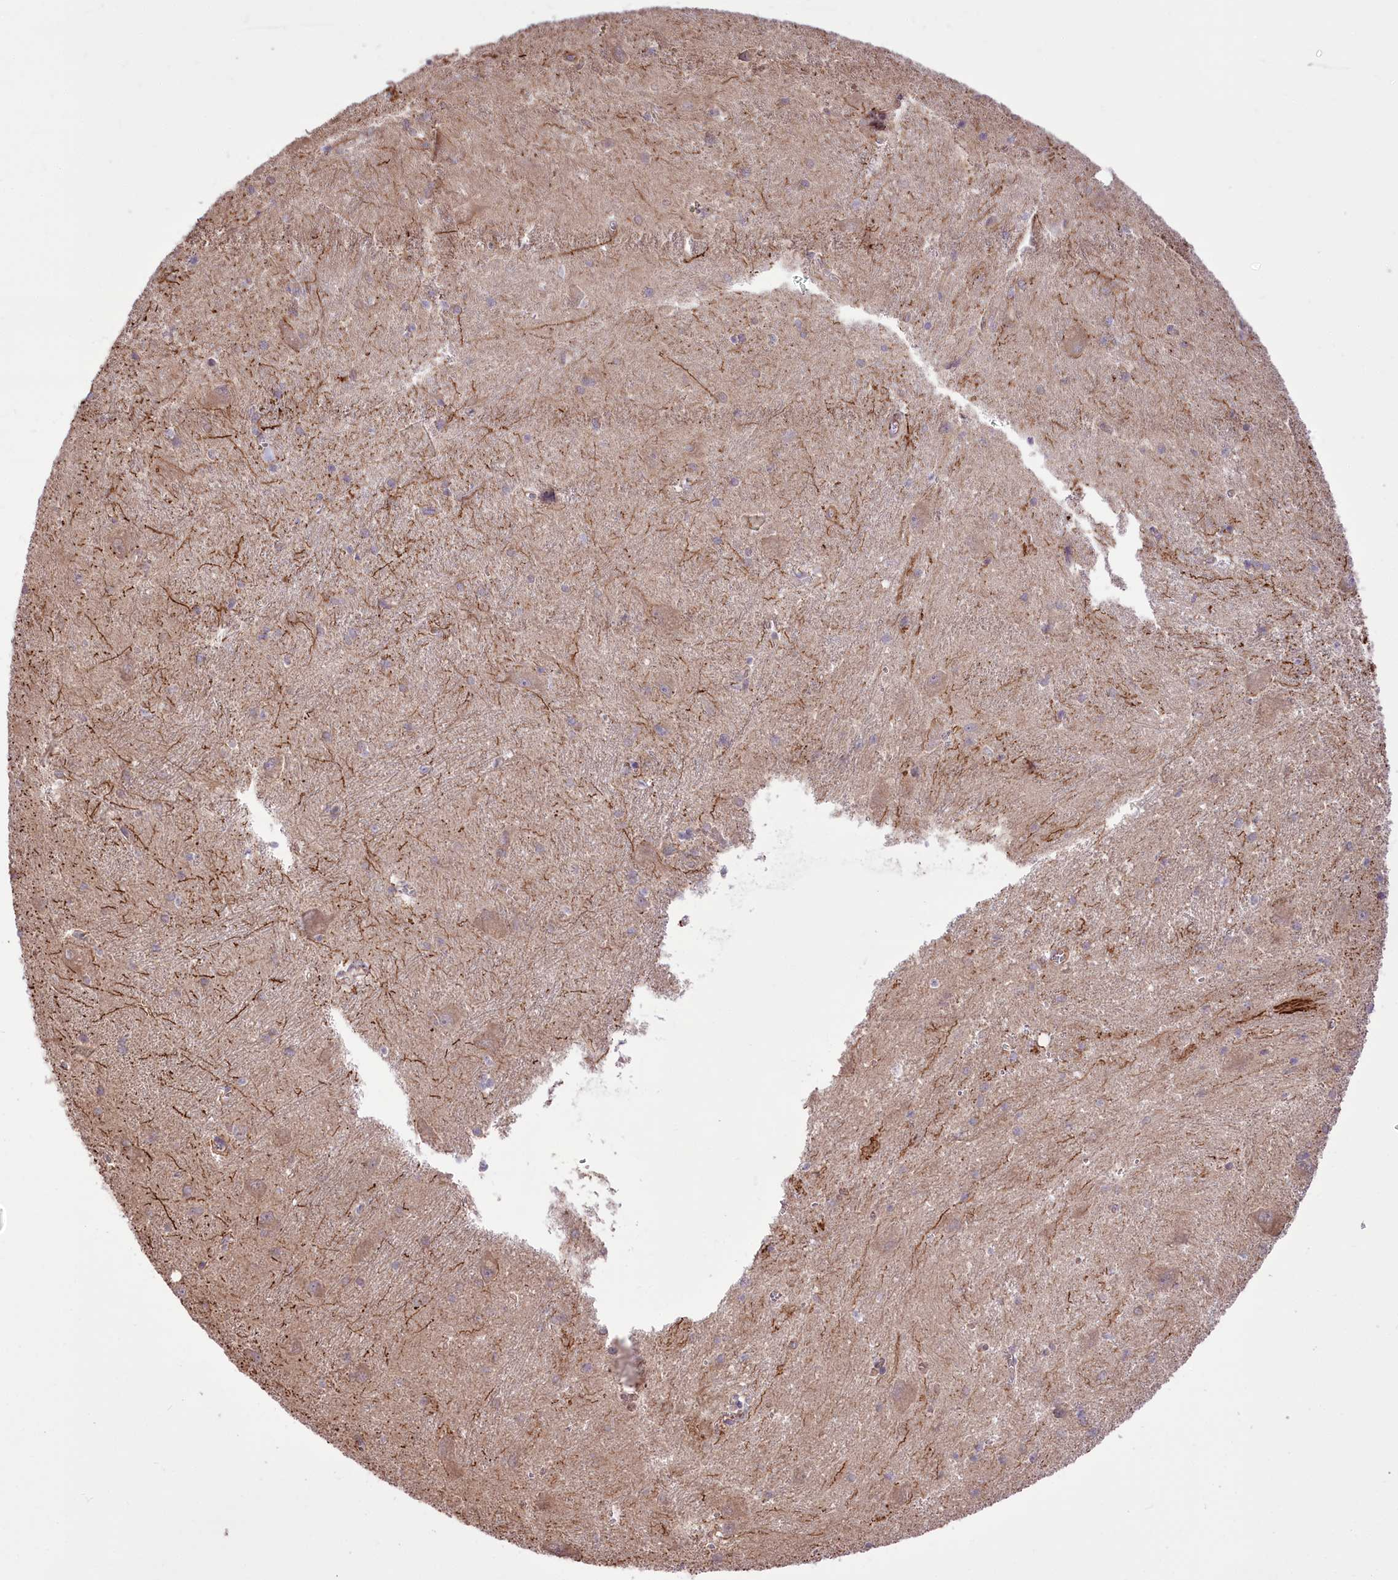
{"staining": {"intensity": "strong", "quantity": "<25%", "location": "cytoplasmic/membranous"}, "tissue": "caudate", "cell_type": "Glial cells", "image_type": "normal", "snomed": [{"axis": "morphology", "description": "Normal tissue, NOS"}, {"axis": "topography", "description": "Lateral ventricle wall"}], "caption": "Approximately <25% of glial cells in benign human caudate show strong cytoplasmic/membranous protein expression as visualized by brown immunohistochemical staining.", "gene": "TTC1", "patient": {"sex": "male", "age": 37}}